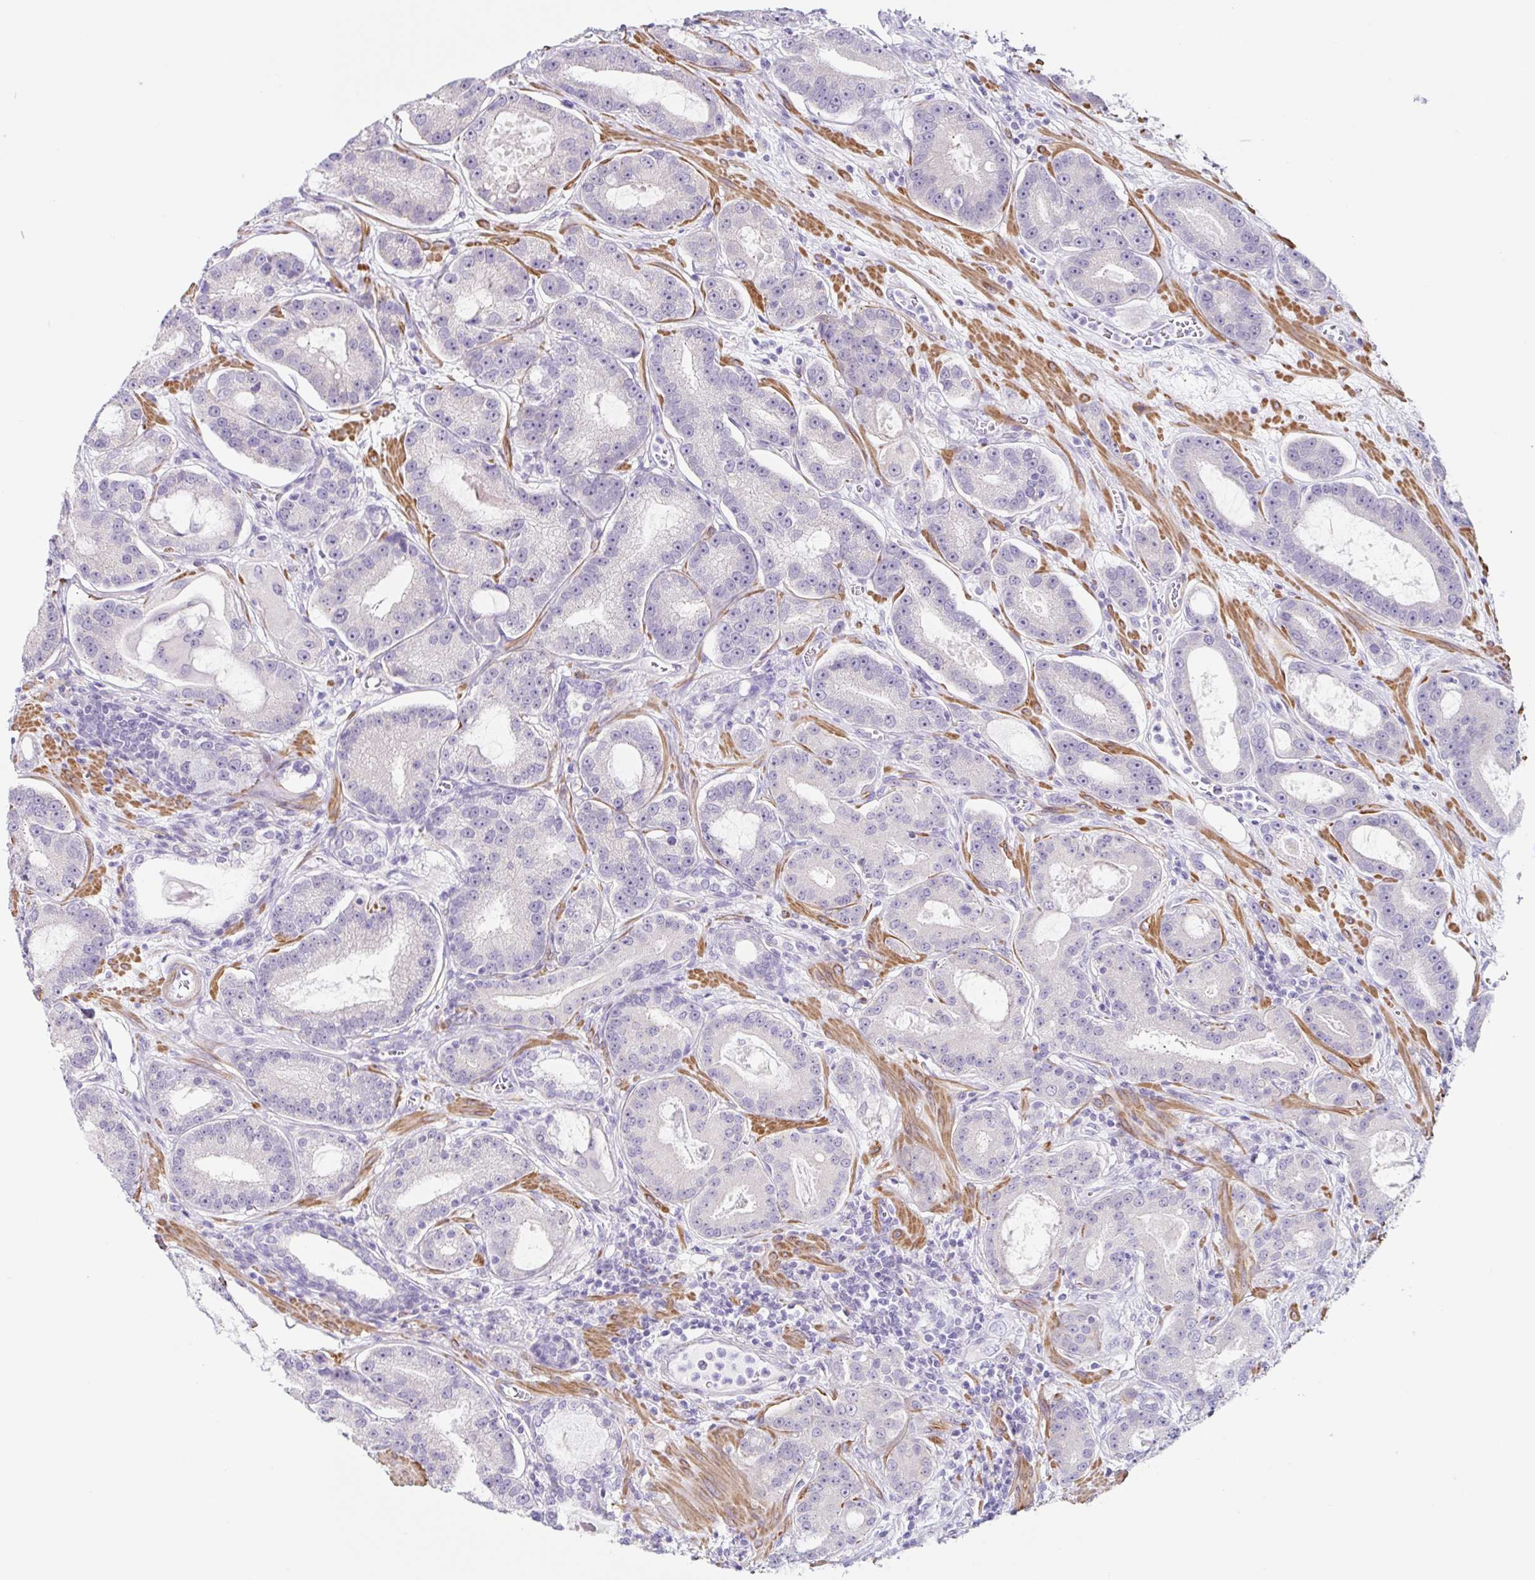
{"staining": {"intensity": "negative", "quantity": "none", "location": "none"}, "tissue": "prostate cancer", "cell_type": "Tumor cells", "image_type": "cancer", "snomed": [{"axis": "morphology", "description": "Adenocarcinoma, High grade"}, {"axis": "topography", "description": "Prostate"}], "caption": "DAB immunohistochemical staining of human prostate cancer (high-grade adenocarcinoma) shows no significant staining in tumor cells.", "gene": "DCAF17", "patient": {"sex": "male", "age": 65}}